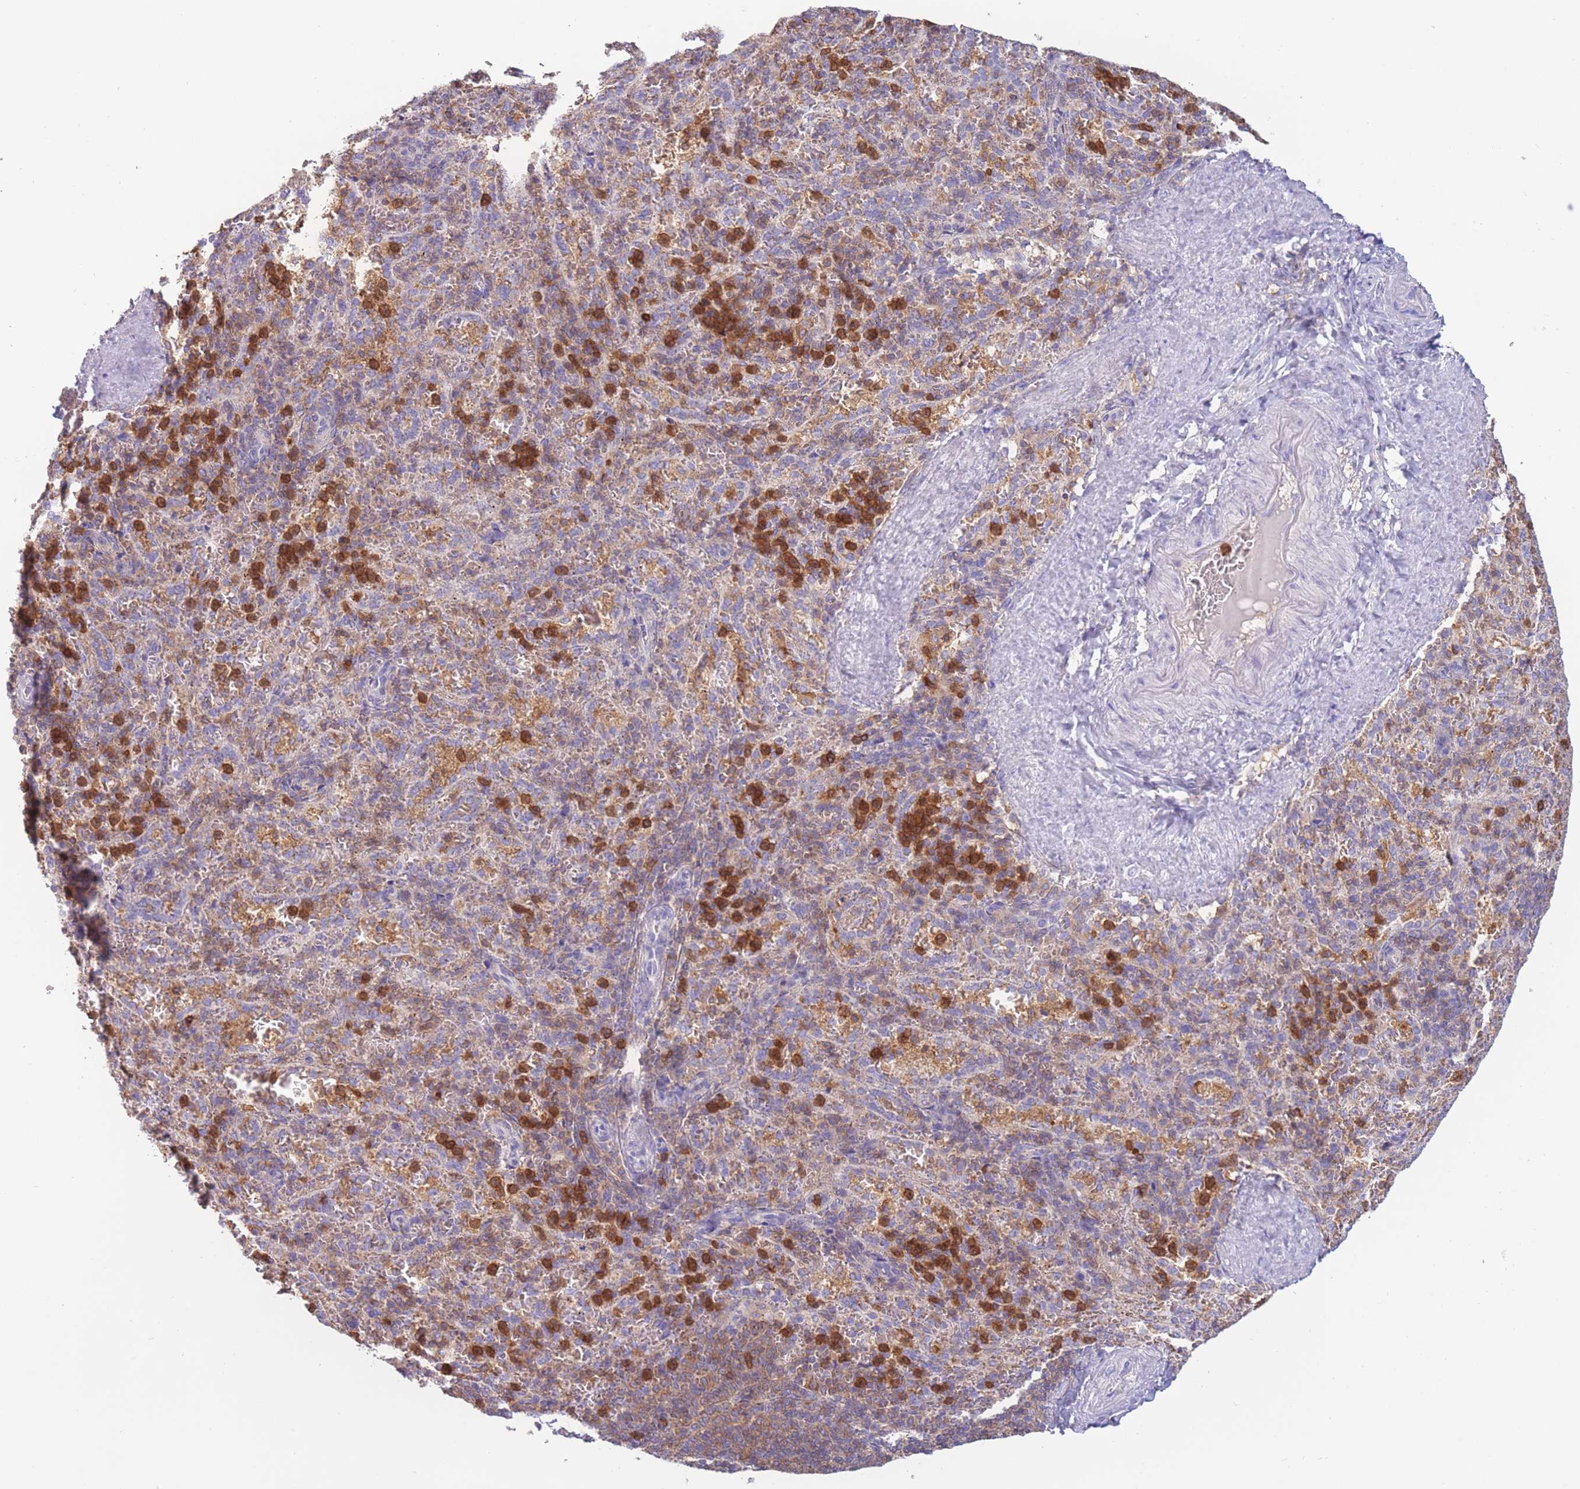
{"staining": {"intensity": "strong", "quantity": "<25%", "location": "cytoplasmic/membranous"}, "tissue": "spleen", "cell_type": "Cells in red pulp", "image_type": "normal", "snomed": [{"axis": "morphology", "description": "Normal tissue, NOS"}, {"axis": "topography", "description": "Spleen"}], "caption": "Immunohistochemical staining of benign human spleen demonstrates strong cytoplasmic/membranous protein positivity in approximately <25% of cells in red pulp.", "gene": "ST3GAL4", "patient": {"sex": "female", "age": 21}}